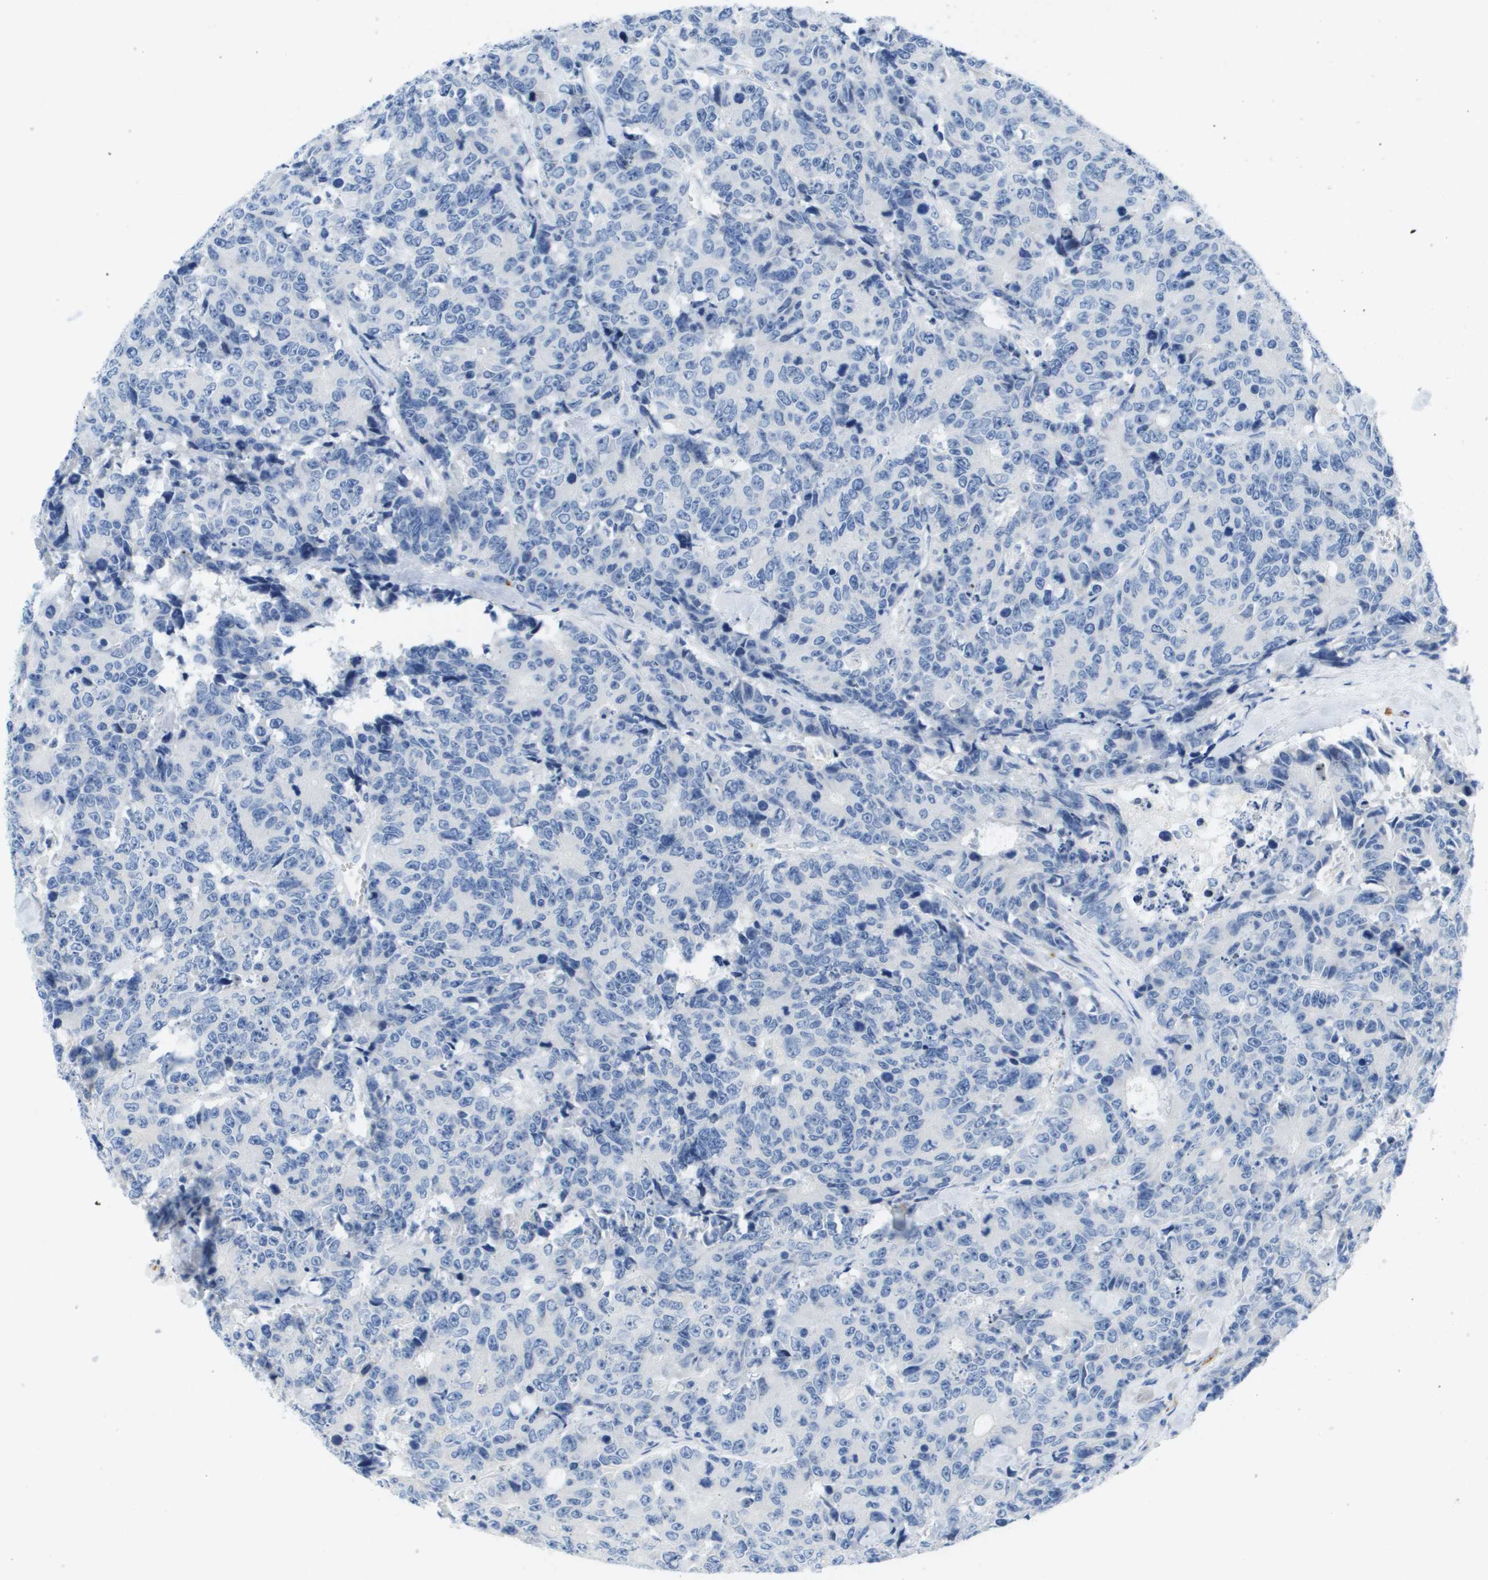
{"staining": {"intensity": "negative", "quantity": "none", "location": "none"}, "tissue": "colorectal cancer", "cell_type": "Tumor cells", "image_type": "cancer", "snomed": [{"axis": "morphology", "description": "Adenocarcinoma, NOS"}, {"axis": "topography", "description": "Colon"}], "caption": "The photomicrograph shows no significant staining in tumor cells of colorectal cancer (adenocarcinoma).", "gene": "MS4A1", "patient": {"sex": "female", "age": 86}}